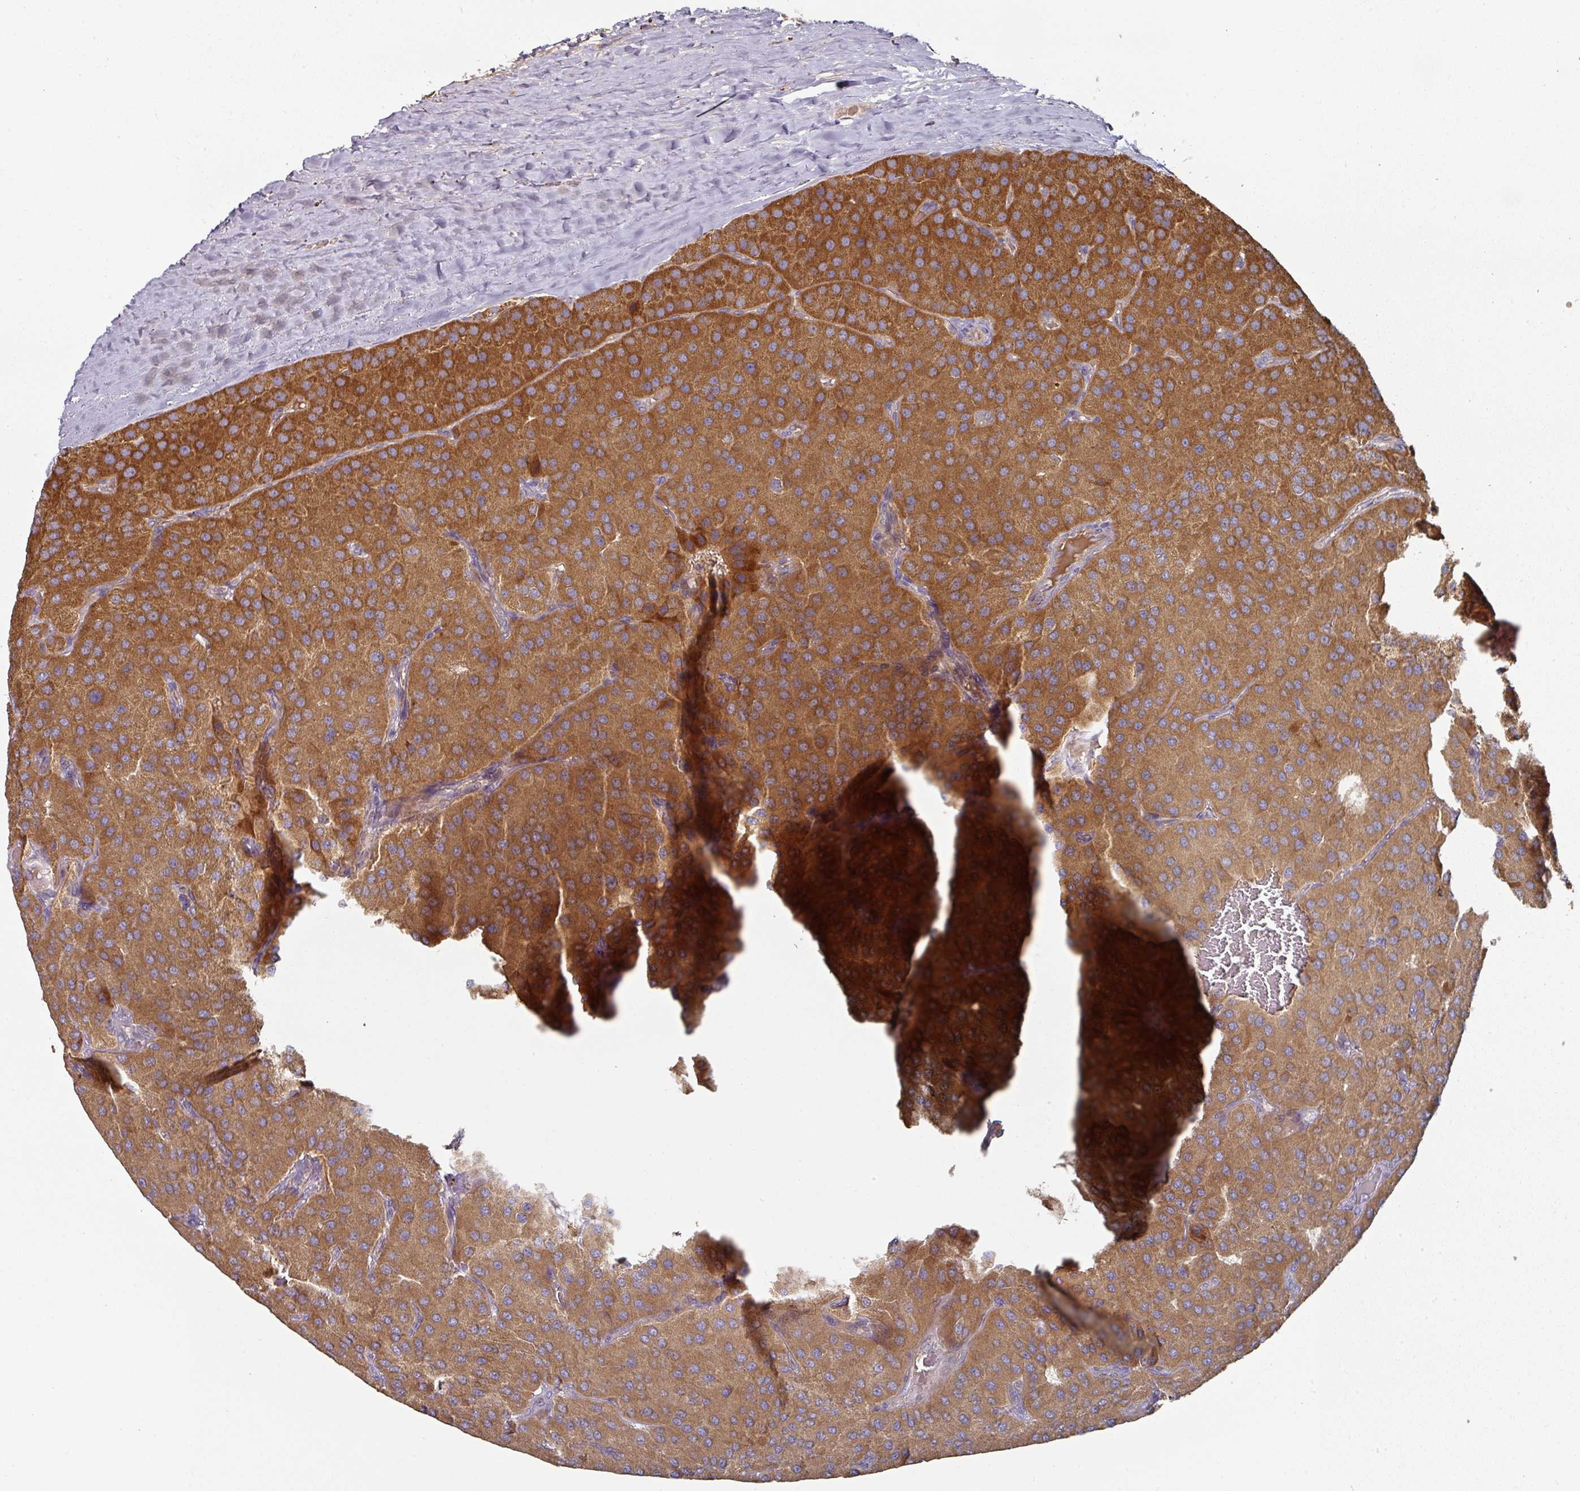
{"staining": {"intensity": "strong", "quantity": ">75%", "location": "cytoplasmic/membranous"}, "tissue": "parathyroid gland", "cell_type": "Glandular cells", "image_type": "normal", "snomed": [{"axis": "morphology", "description": "Normal tissue, NOS"}, {"axis": "morphology", "description": "Adenoma, NOS"}, {"axis": "topography", "description": "Parathyroid gland"}], "caption": "Immunohistochemistry (DAB) staining of benign parathyroid gland shows strong cytoplasmic/membranous protein expression in about >75% of glandular cells.", "gene": "DNAJC7", "patient": {"sex": "female", "age": 86}}